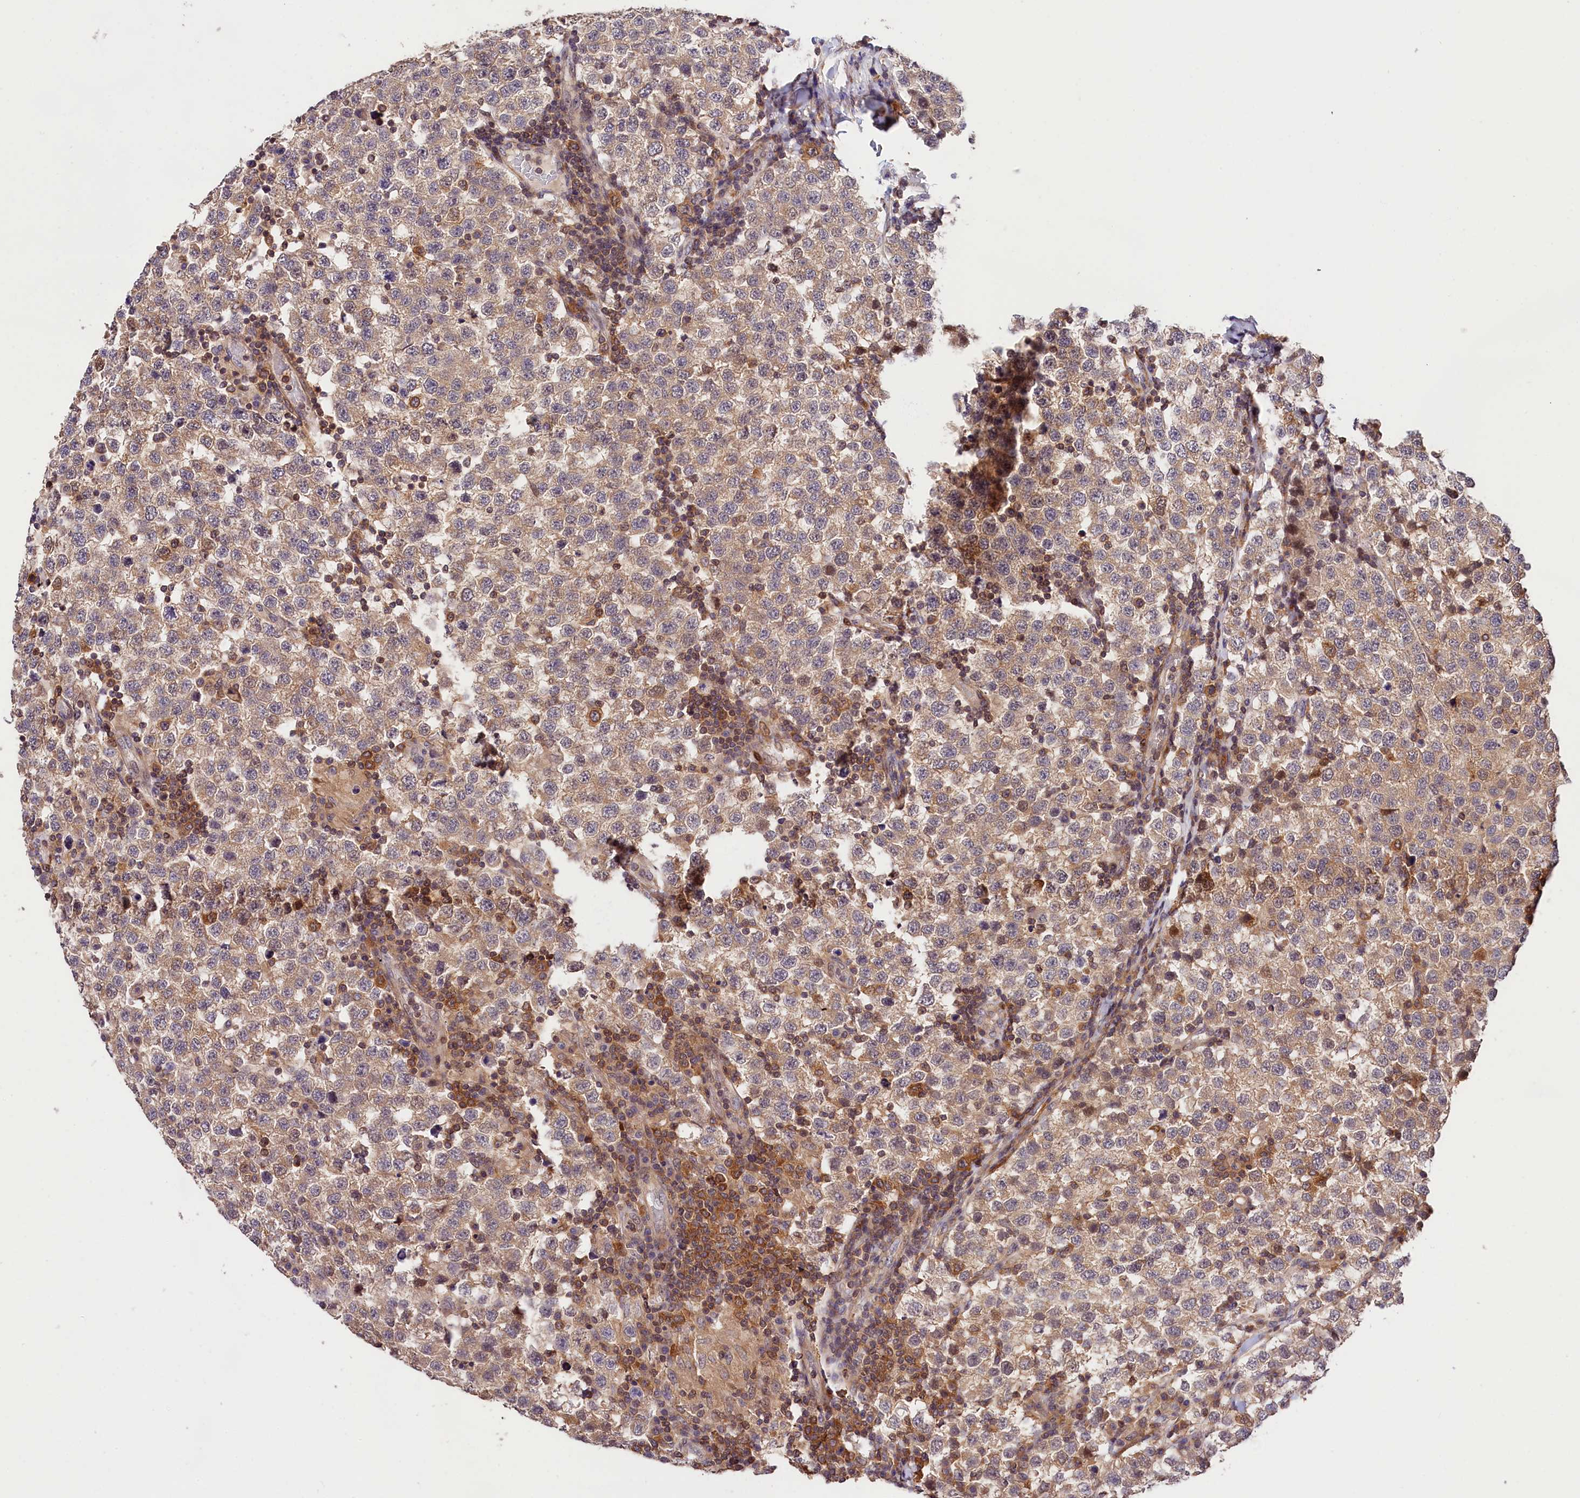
{"staining": {"intensity": "moderate", "quantity": "<25%", "location": "cytoplasmic/membranous,nuclear"}, "tissue": "testis cancer", "cell_type": "Tumor cells", "image_type": "cancer", "snomed": [{"axis": "morphology", "description": "Seminoma, NOS"}, {"axis": "topography", "description": "Testis"}], "caption": "Immunohistochemical staining of human seminoma (testis) displays moderate cytoplasmic/membranous and nuclear protein expression in approximately <25% of tumor cells.", "gene": "CHORDC1", "patient": {"sex": "male", "age": 34}}